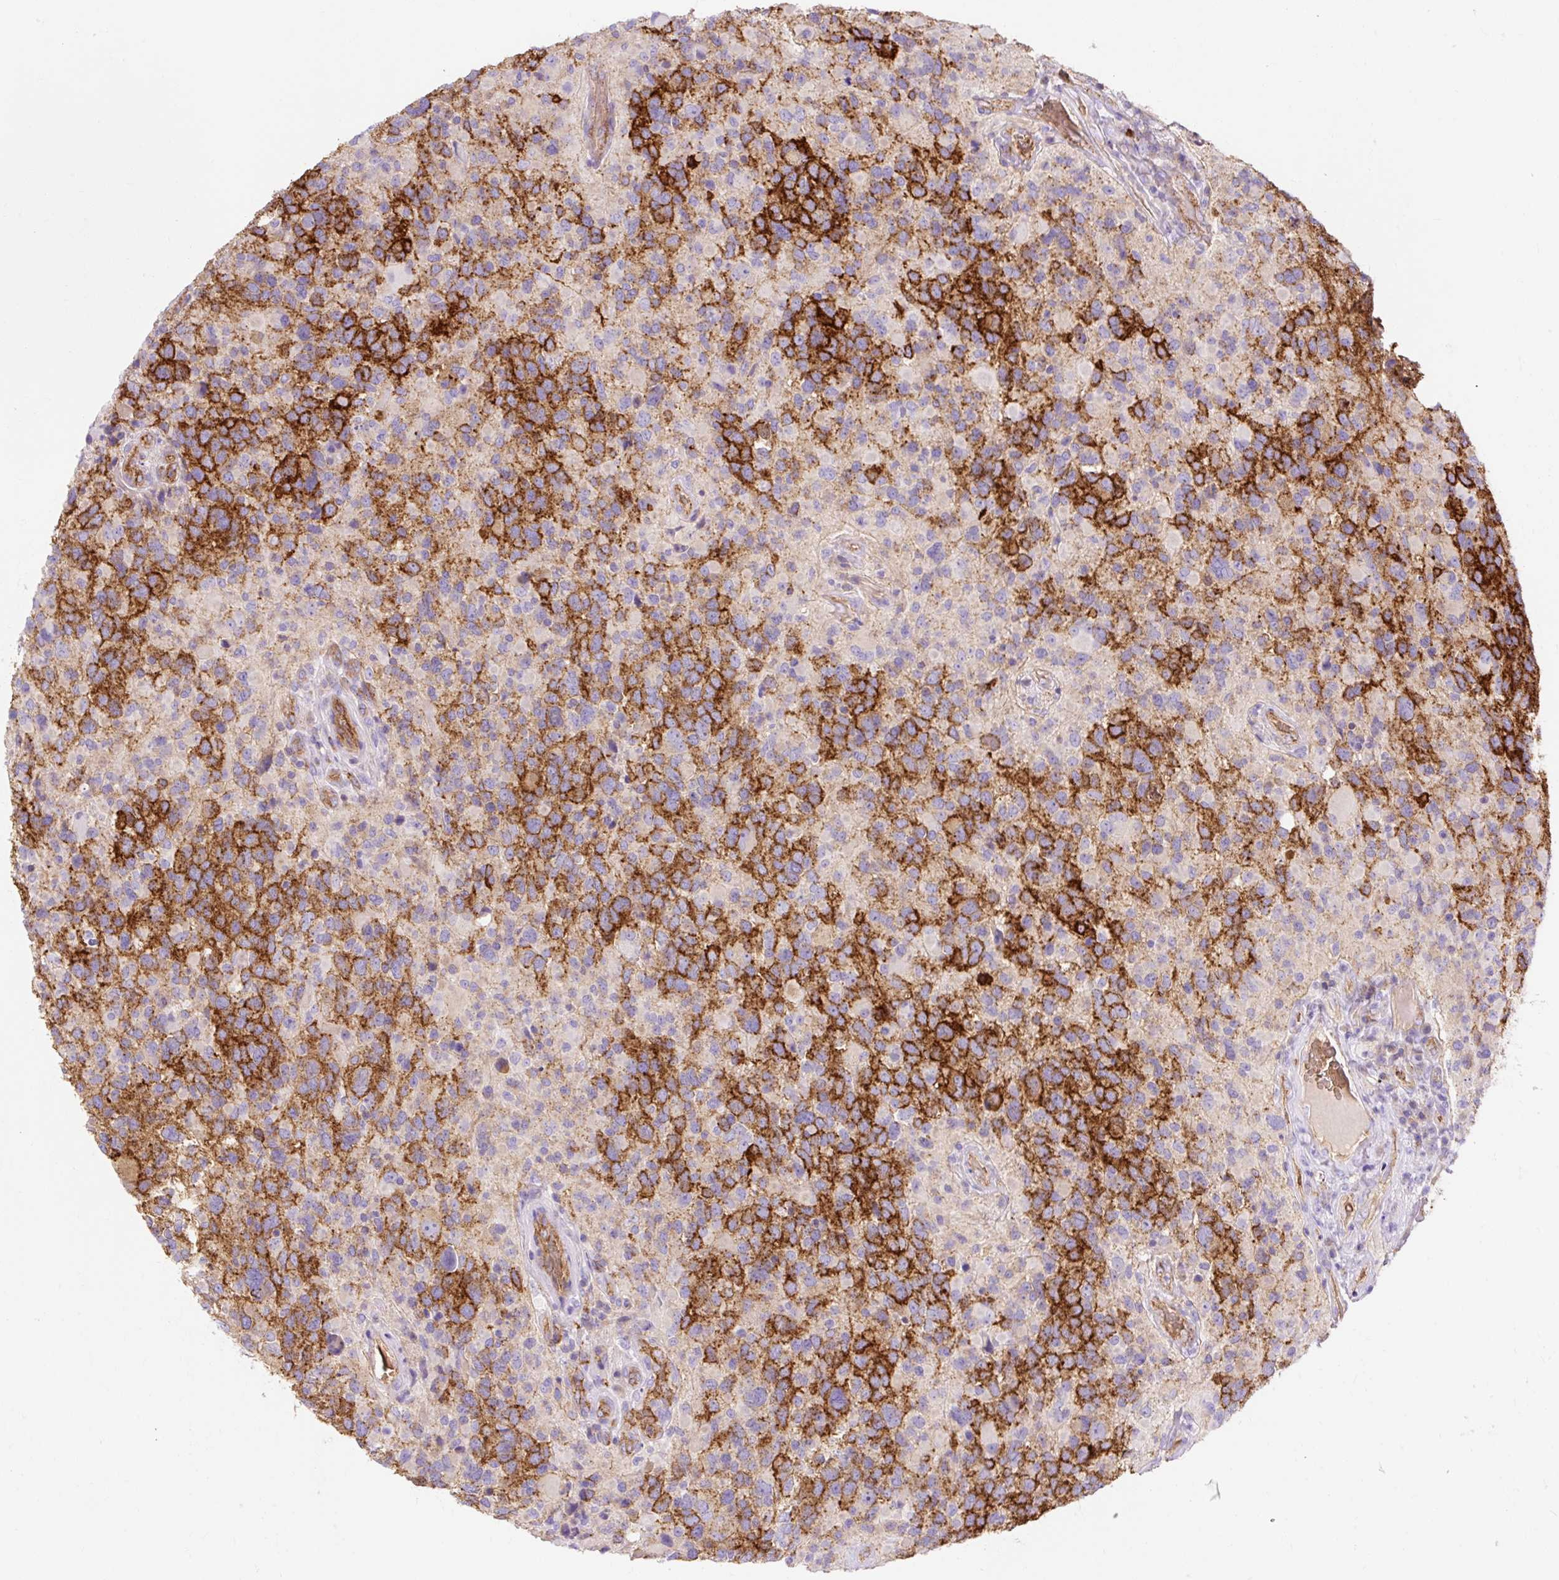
{"staining": {"intensity": "strong", "quantity": "25%-75%", "location": "cytoplasmic/membranous"}, "tissue": "glioma", "cell_type": "Tumor cells", "image_type": "cancer", "snomed": [{"axis": "morphology", "description": "Glioma, malignant, High grade"}, {"axis": "topography", "description": "Brain"}], "caption": "Tumor cells exhibit high levels of strong cytoplasmic/membranous staining in about 25%-75% of cells in glioma.", "gene": "HIP1R", "patient": {"sex": "female", "age": 40}}